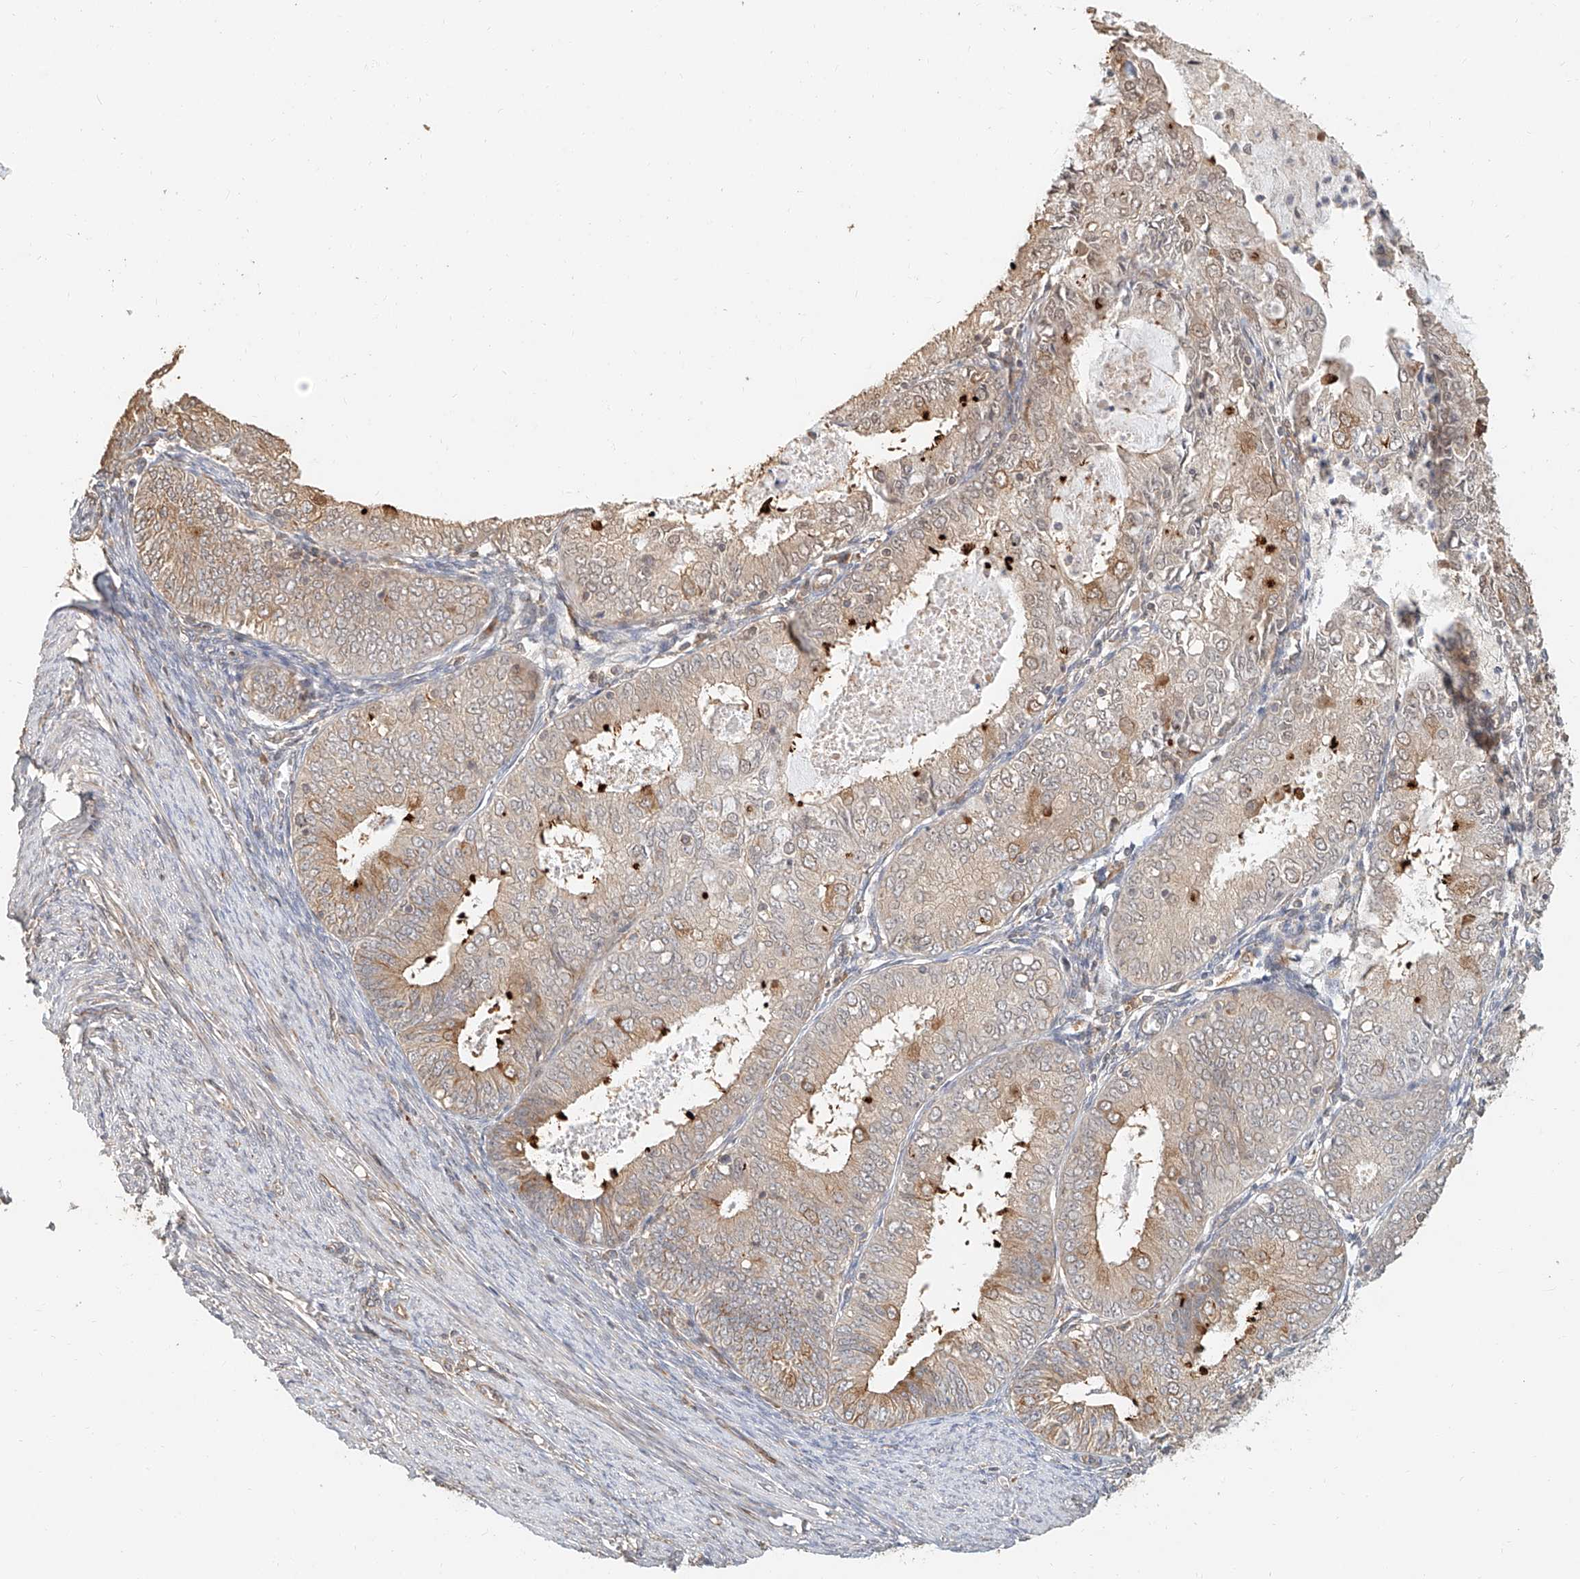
{"staining": {"intensity": "moderate", "quantity": "<25%", "location": "cytoplasmic/membranous"}, "tissue": "endometrial cancer", "cell_type": "Tumor cells", "image_type": "cancer", "snomed": [{"axis": "morphology", "description": "Adenocarcinoma, NOS"}, {"axis": "topography", "description": "Endometrium"}], "caption": "Brown immunohistochemical staining in endometrial adenocarcinoma exhibits moderate cytoplasmic/membranous positivity in about <25% of tumor cells.", "gene": "NAP1L1", "patient": {"sex": "female", "age": 57}}